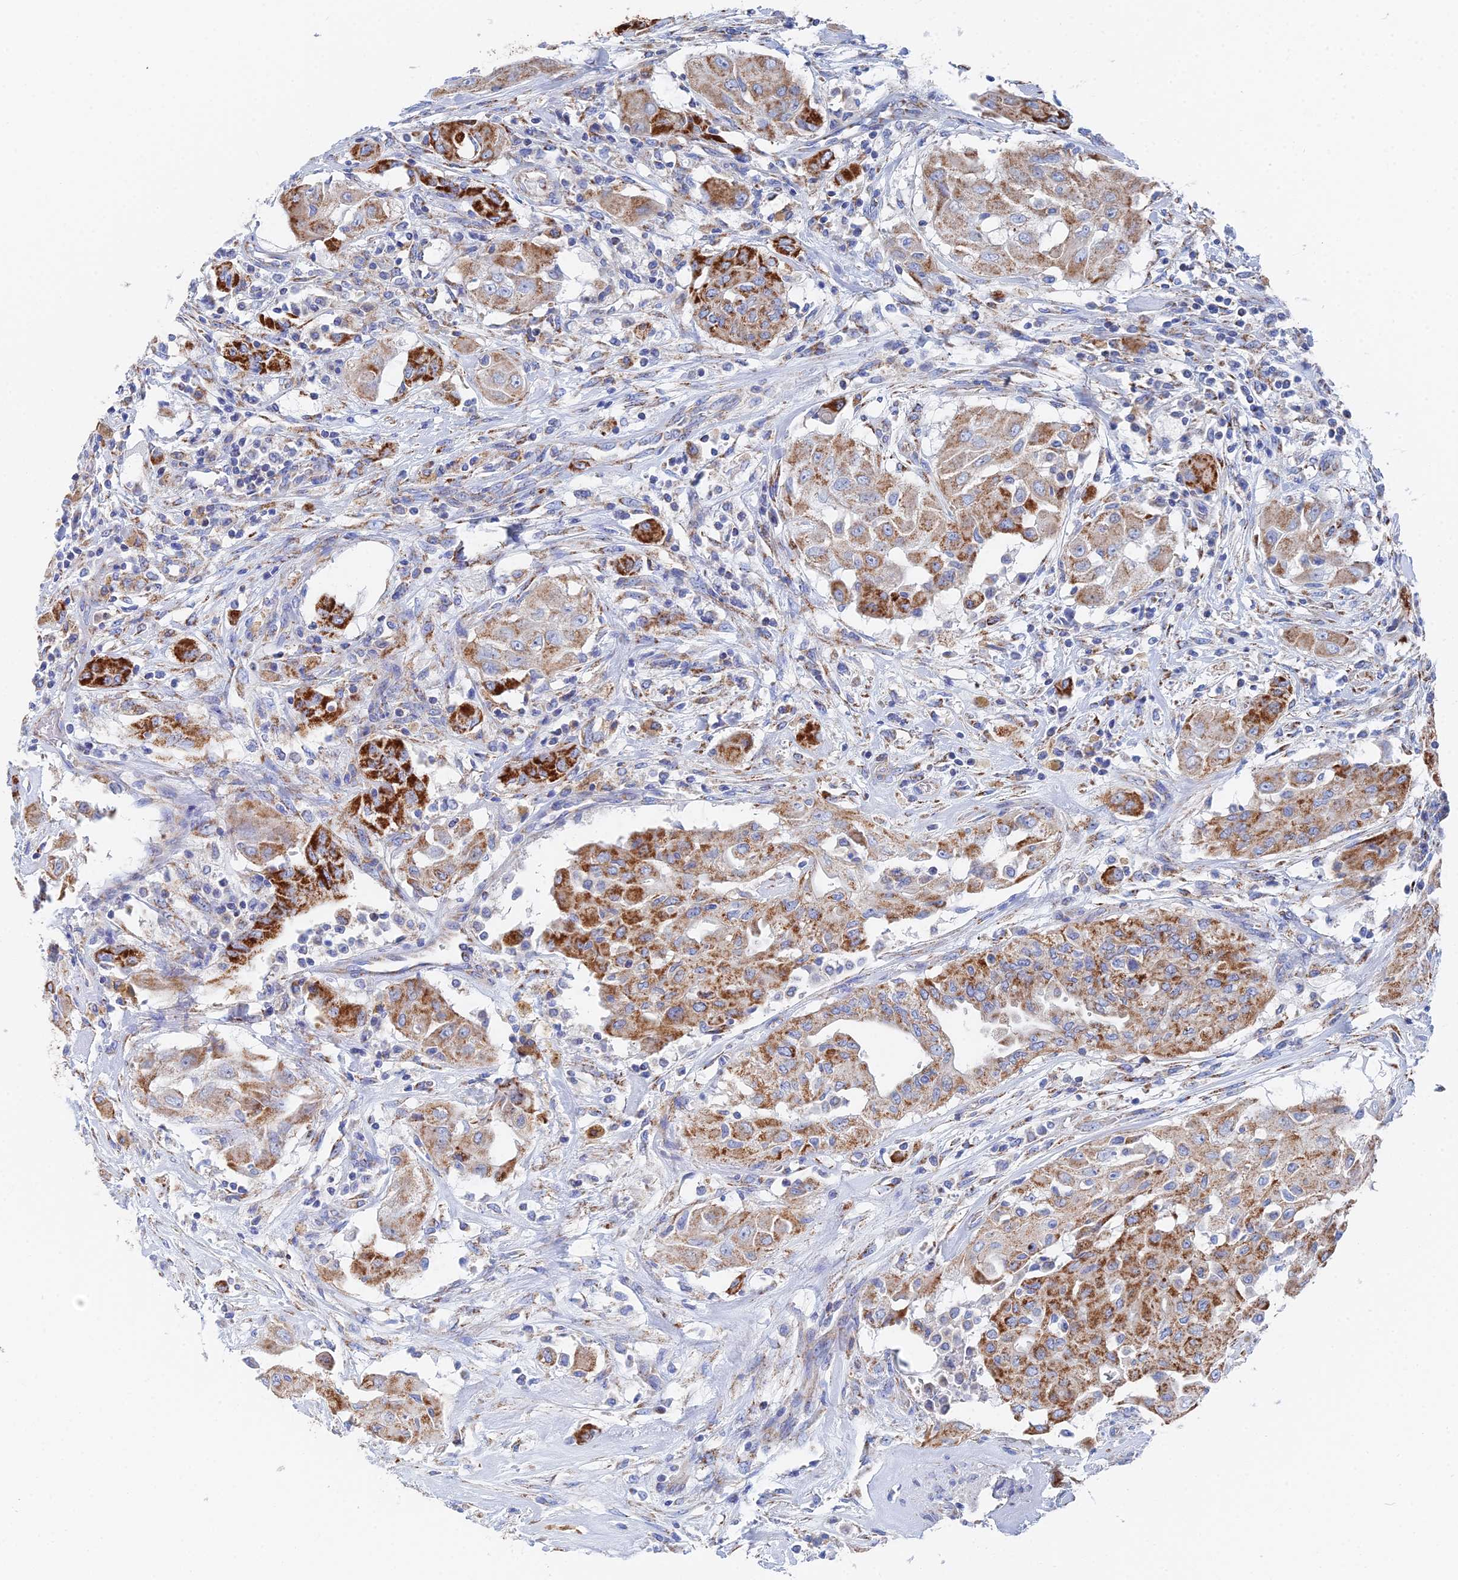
{"staining": {"intensity": "strong", "quantity": "25%-75%", "location": "cytoplasmic/membranous"}, "tissue": "thyroid cancer", "cell_type": "Tumor cells", "image_type": "cancer", "snomed": [{"axis": "morphology", "description": "Papillary adenocarcinoma, NOS"}, {"axis": "topography", "description": "Thyroid gland"}], "caption": "Immunohistochemistry of thyroid cancer shows high levels of strong cytoplasmic/membranous expression in about 25%-75% of tumor cells.", "gene": "IFT80", "patient": {"sex": "female", "age": 59}}